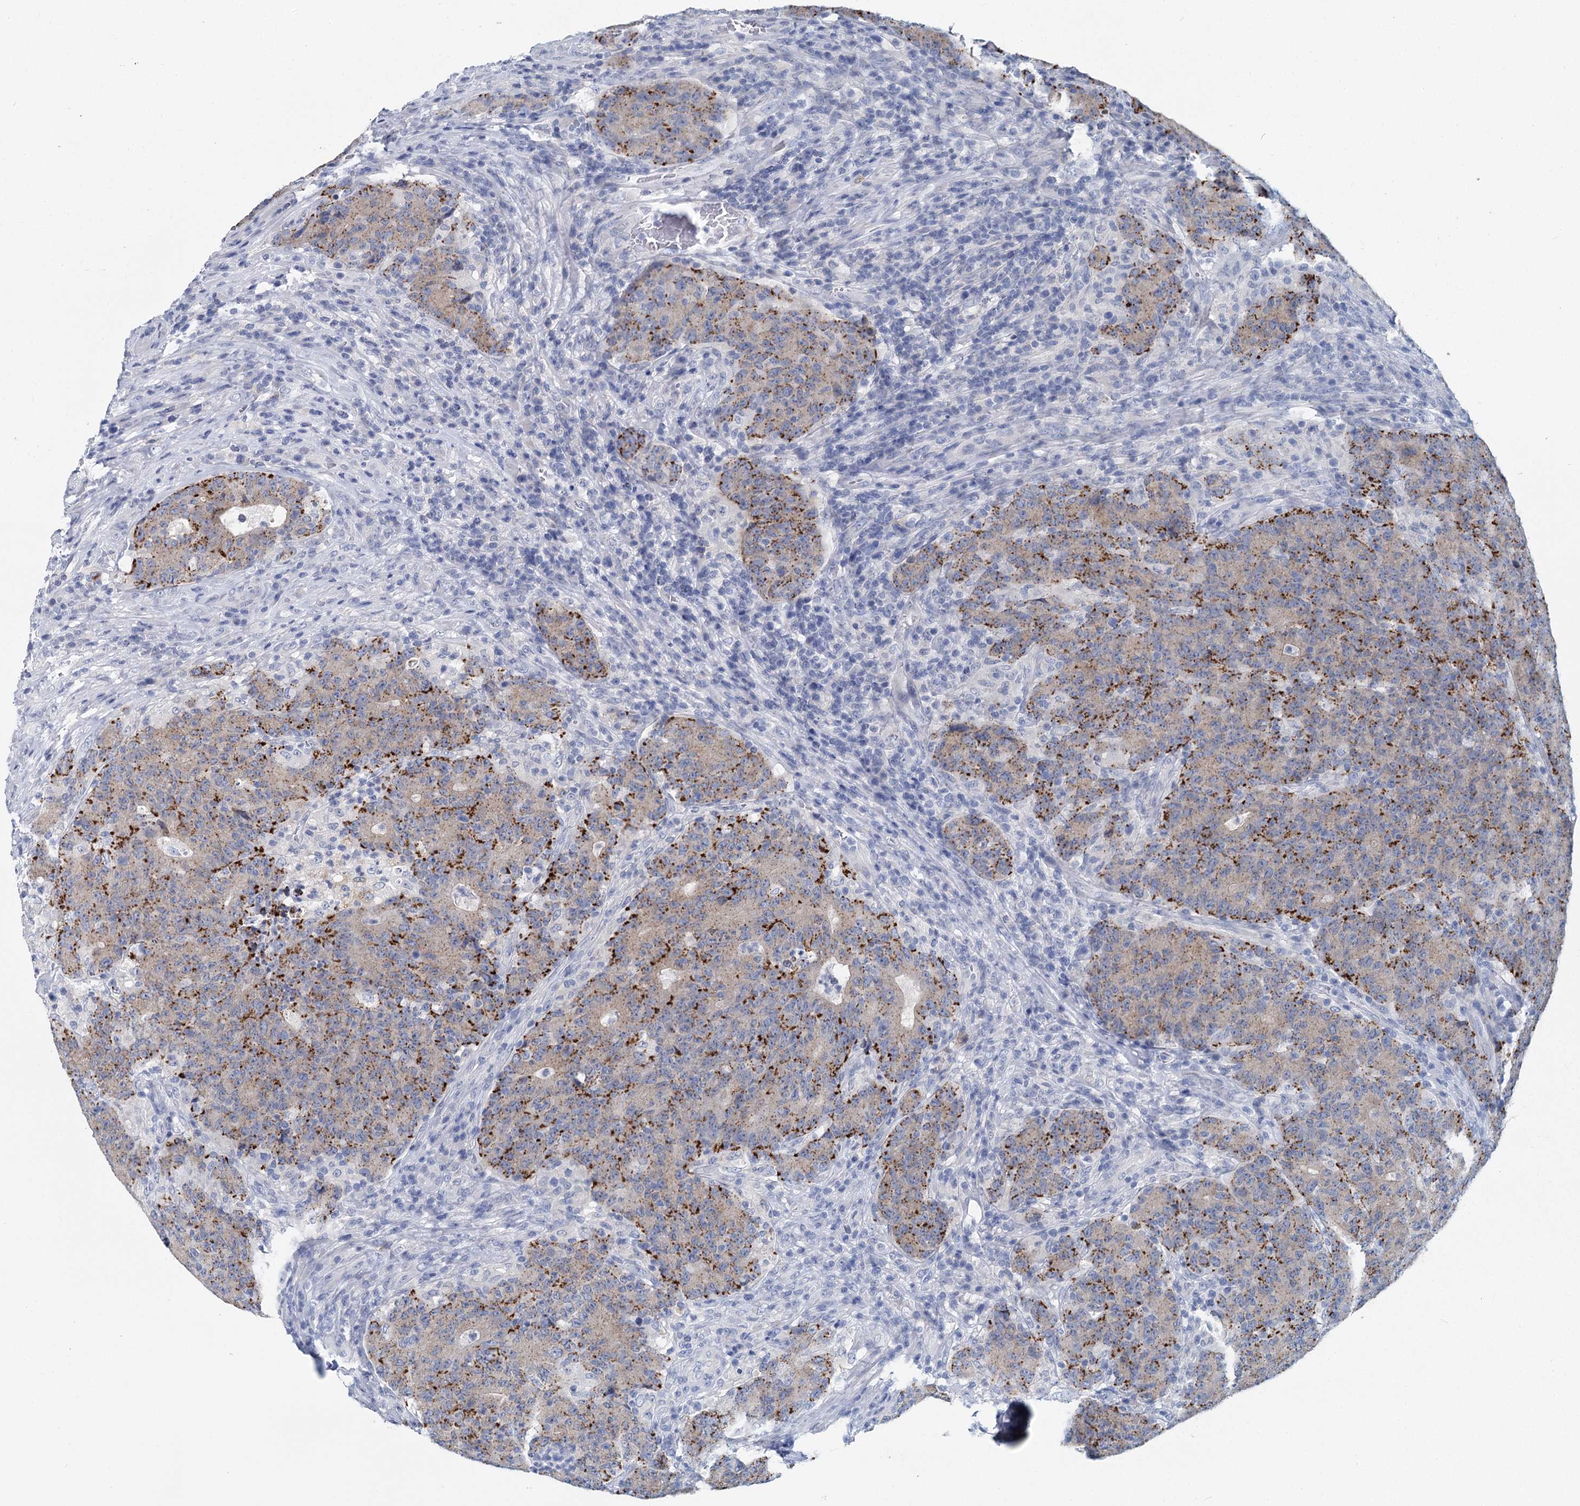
{"staining": {"intensity": "moderate", "quantity": "25%-75%", "location": "cytoplasmic/membranous"}, "tissue": "colorectal cancer", "cell_type": "Tumor cells", "image_type": "cancer", "snomed": [{"axis": "morphology", "description": "Adenocarcinoma, NOS"}, {"axis": "topography", "description": "Colon"}], "caption": "Immunohistochemistry (IHC) image of human adenocarcinoma (colorectal) stained for a protein (brown), which shows medium levels of moderate cytoplasmic/membranous positivity in approximately 25%-75% of tumor cells.", "gene": "METTL7B", "patient": {"sex": "female", "age": 75}}